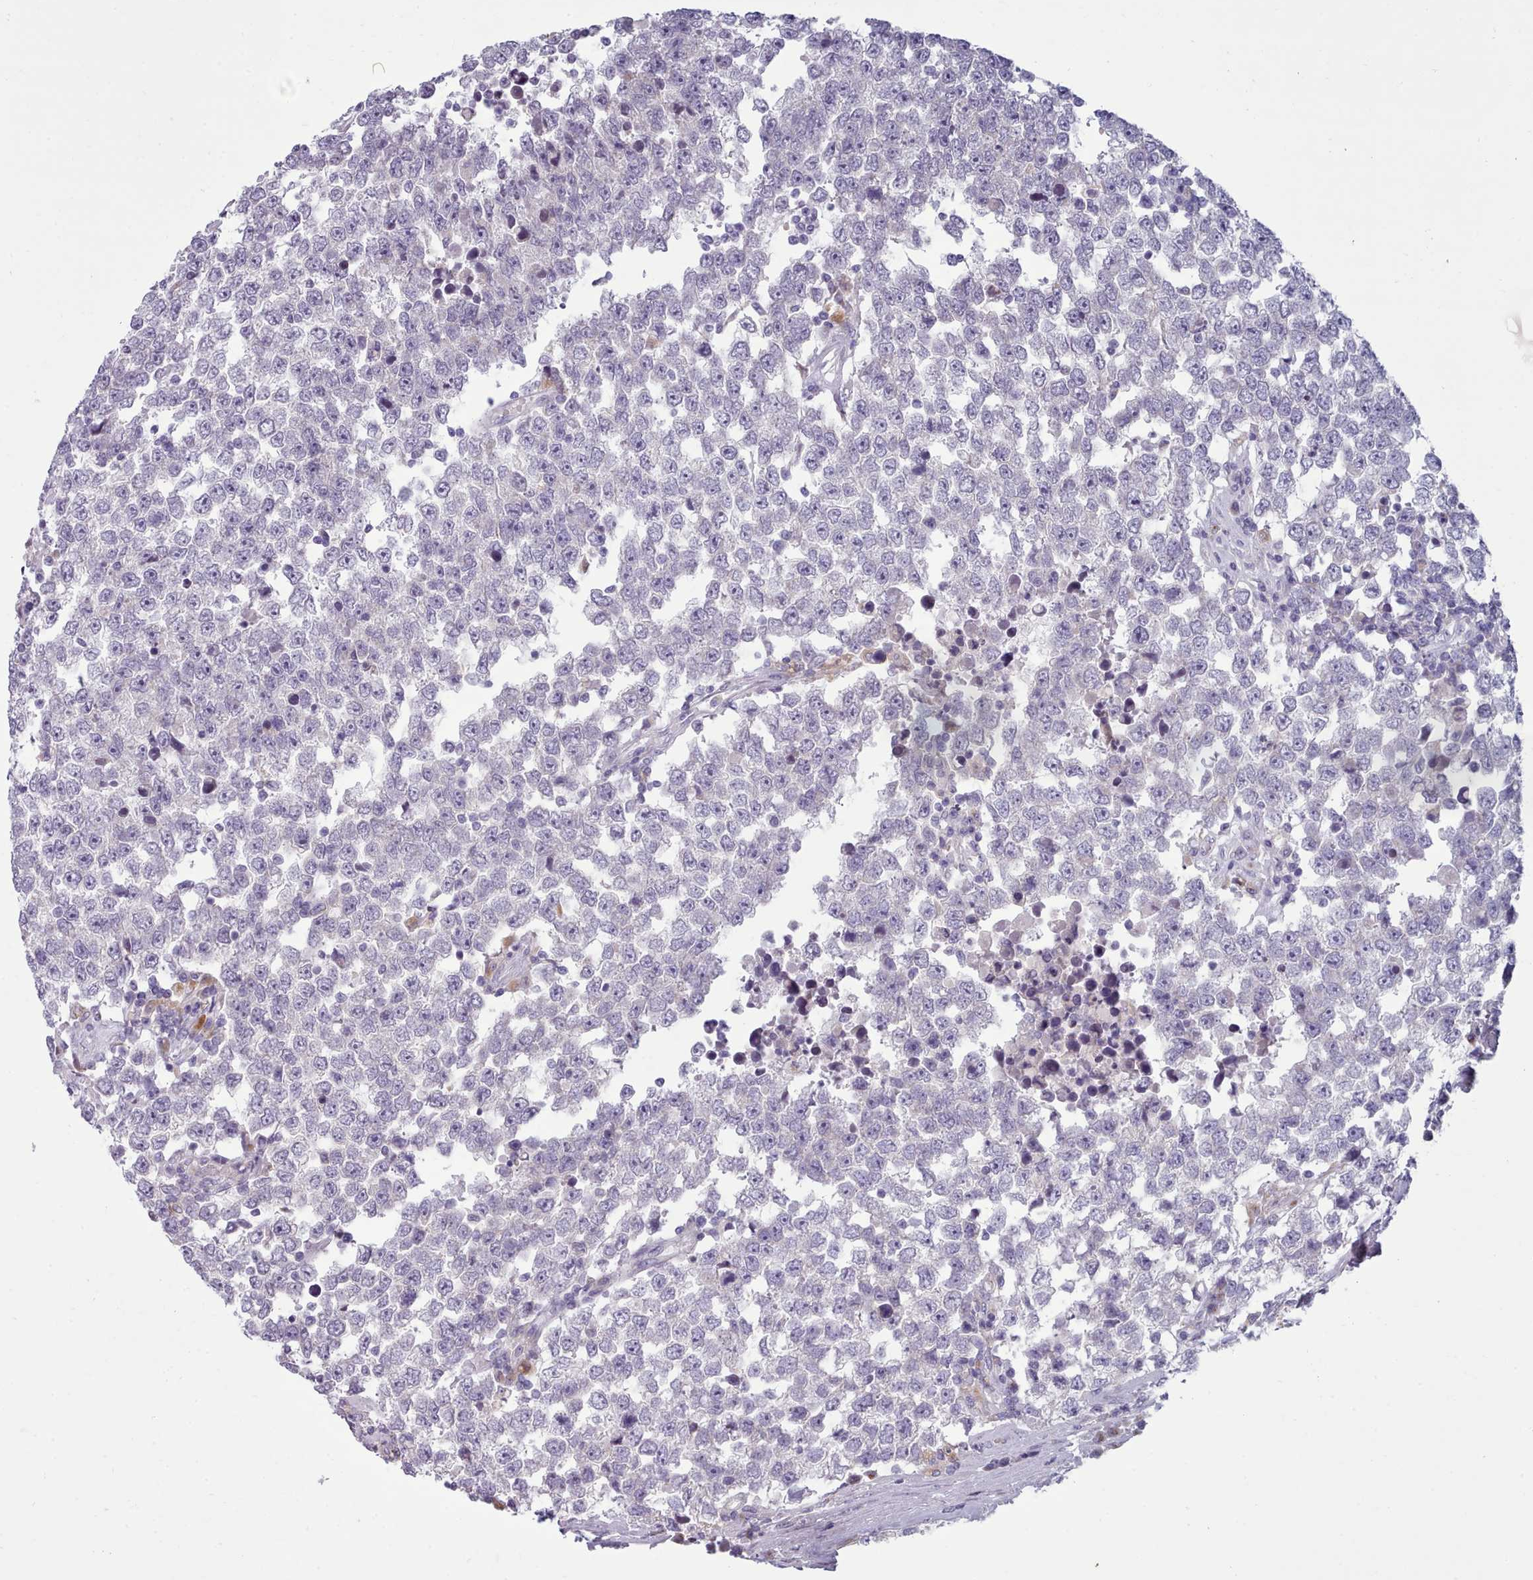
{"staining": {"intensity": "negative", "quantity": "none", "location": "none"}, "tissue": "testis cancer", "cell_type": "Tumor cells", "image_type": "cancer", "snomed": [{"axis": "morphology", "description": "Seminoma, NOS"}, {"axis": "morphology", "description": "Carcinoma, Embryonal, NOS"}, {"axis": "topography", "description": "Testis"}], "caption": "Human embryonal carcinoma (testis) stained for a protein using immunohistochemistry displays no expression in tumor cells.", "gene": "MYRFL", "patient": {"sex": "male", "age": 28}}